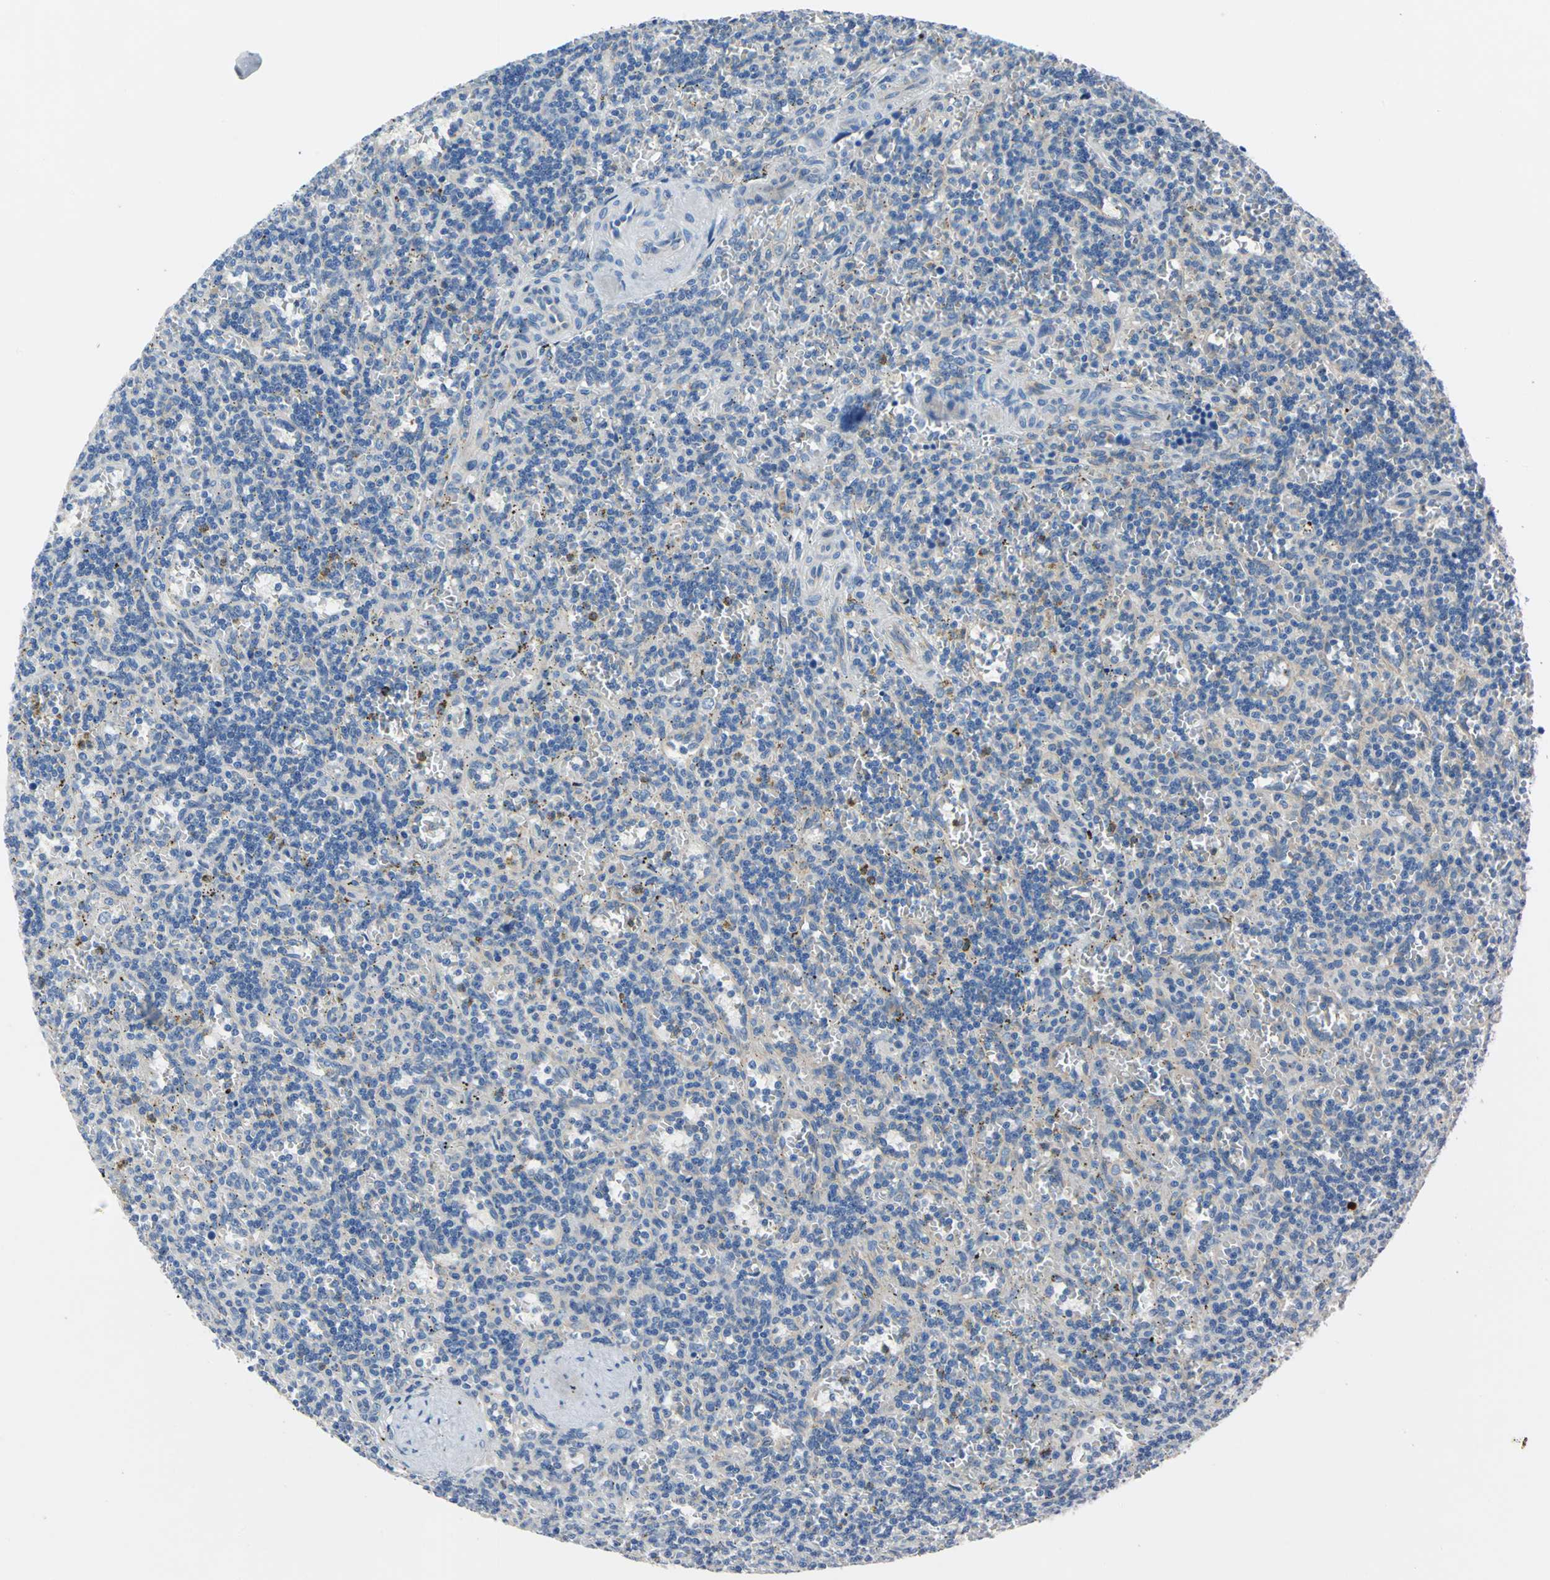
{"staining": {"intensity": "negative", "quantity": "none", "location": "none"}, "tissue": "lymphoma", "cell_type": "Tumor cells", "image_type": "cancer", "snomed": [{"axis": "morphology", "description": "Malignant lymphoma, non-Hodgkin's type, Low grade"}, {"axis": "topography", "description": "Spleen"}], "caption": "A photomicrograph of lymphoma stained for a protein displays no brown staining in tumor cells. (DAB immunohistochemistry visualized using brightfield microscopy, high magnification).", "gene": "TRIM25", "patient": {"sex": "male", "age": 73}}